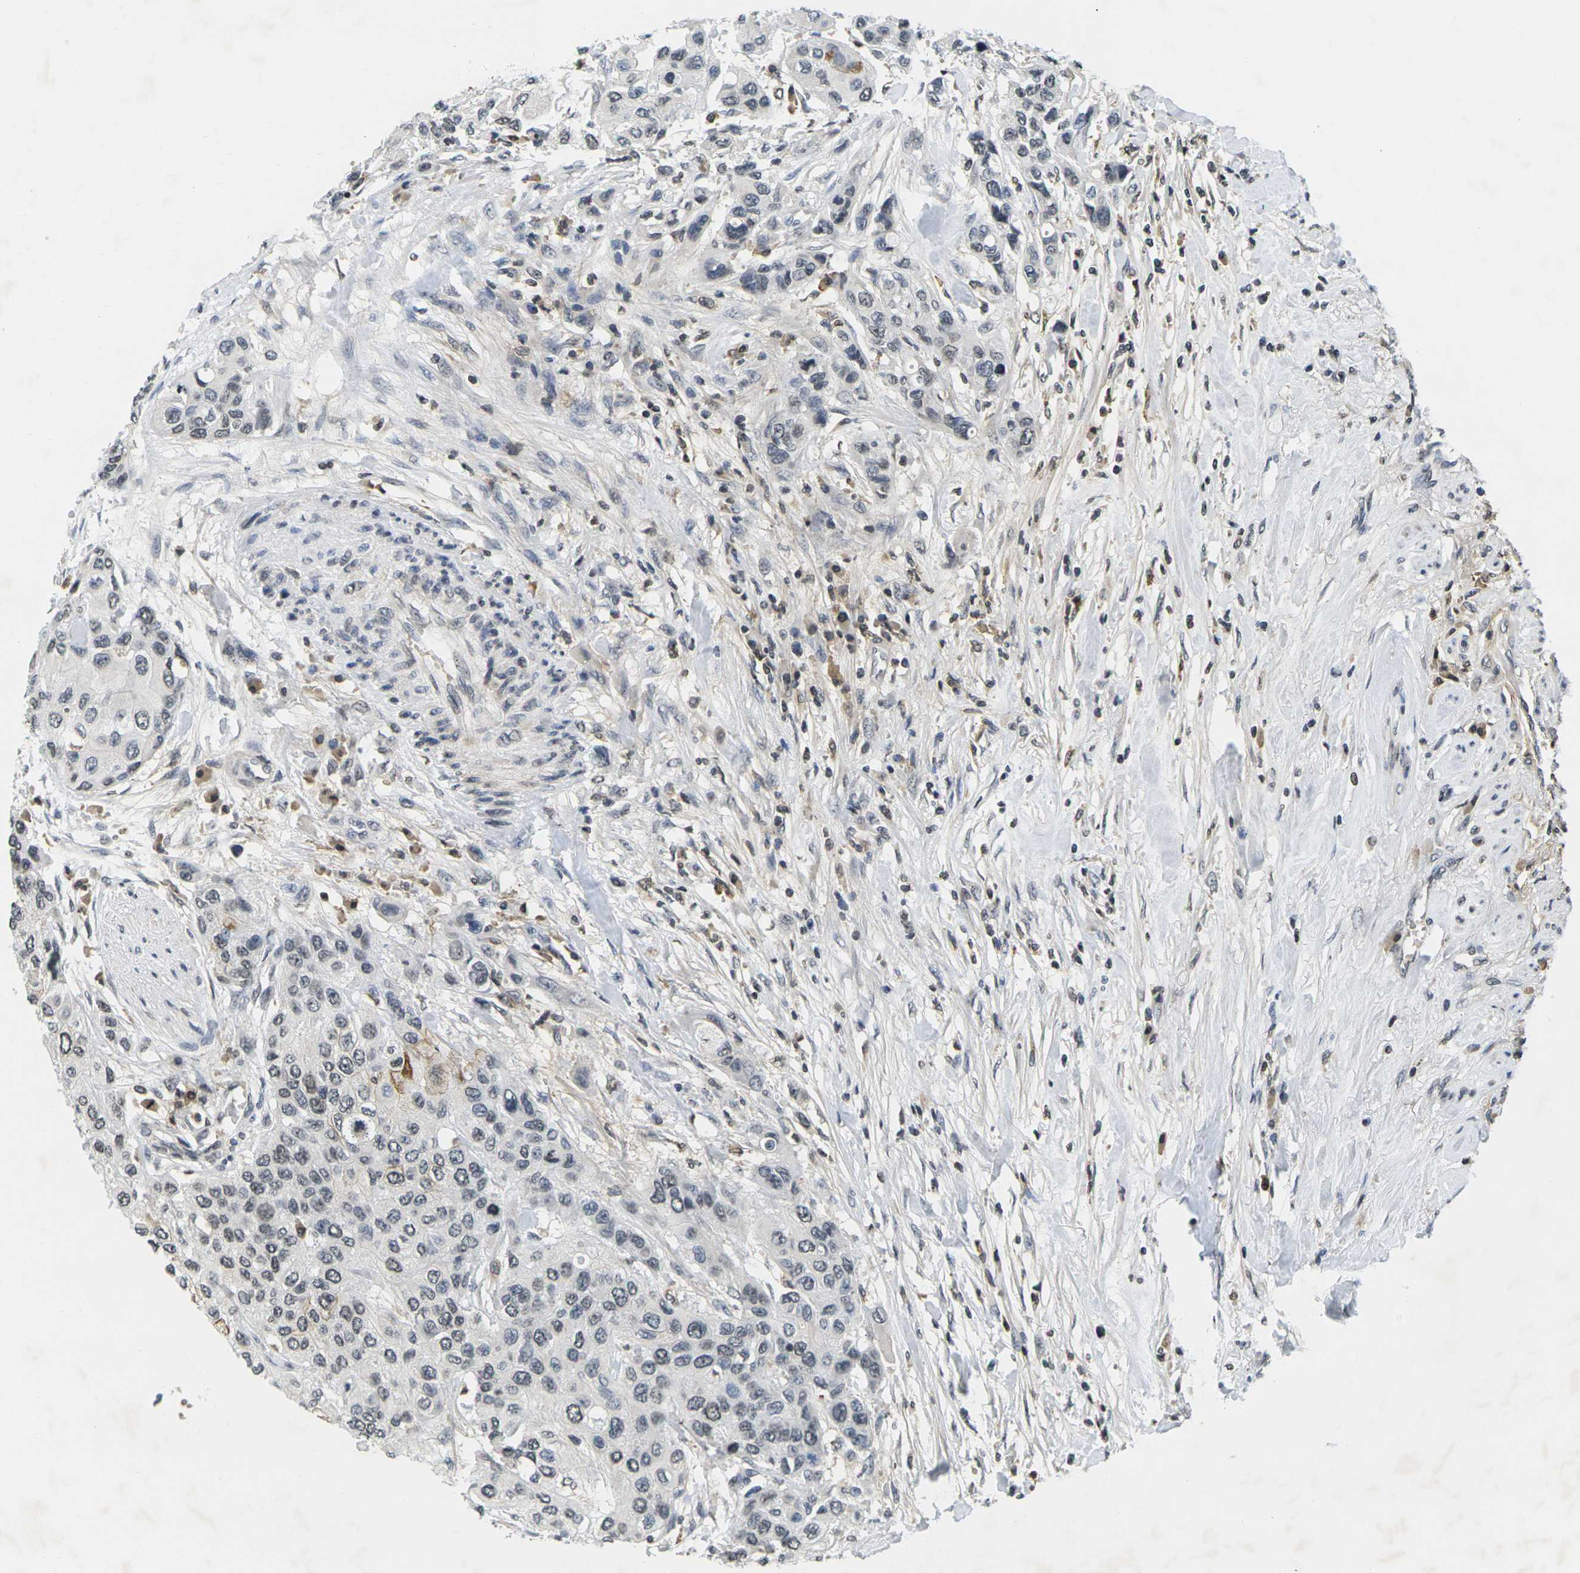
{"staining": {"intensity": "negative", "quantity": "none", "location": "none"}, "tissue": "urothelial cancer", "cell_type": "Tumor cells", "image_type": "cancer", "snomed": [{"axis": "morphology", "description": "Urothelial carcinoma, High grade"}, {"axis": "topography", "description": "Urinary bladder"}], "caption": "A high-resolution photomicrograph shows immunohistochemistry staining of urothelial cancer, which displays no significant positivity in tumor cells.", "gene": "C1QC", "patient": {"sex": "female", "age": 56}}